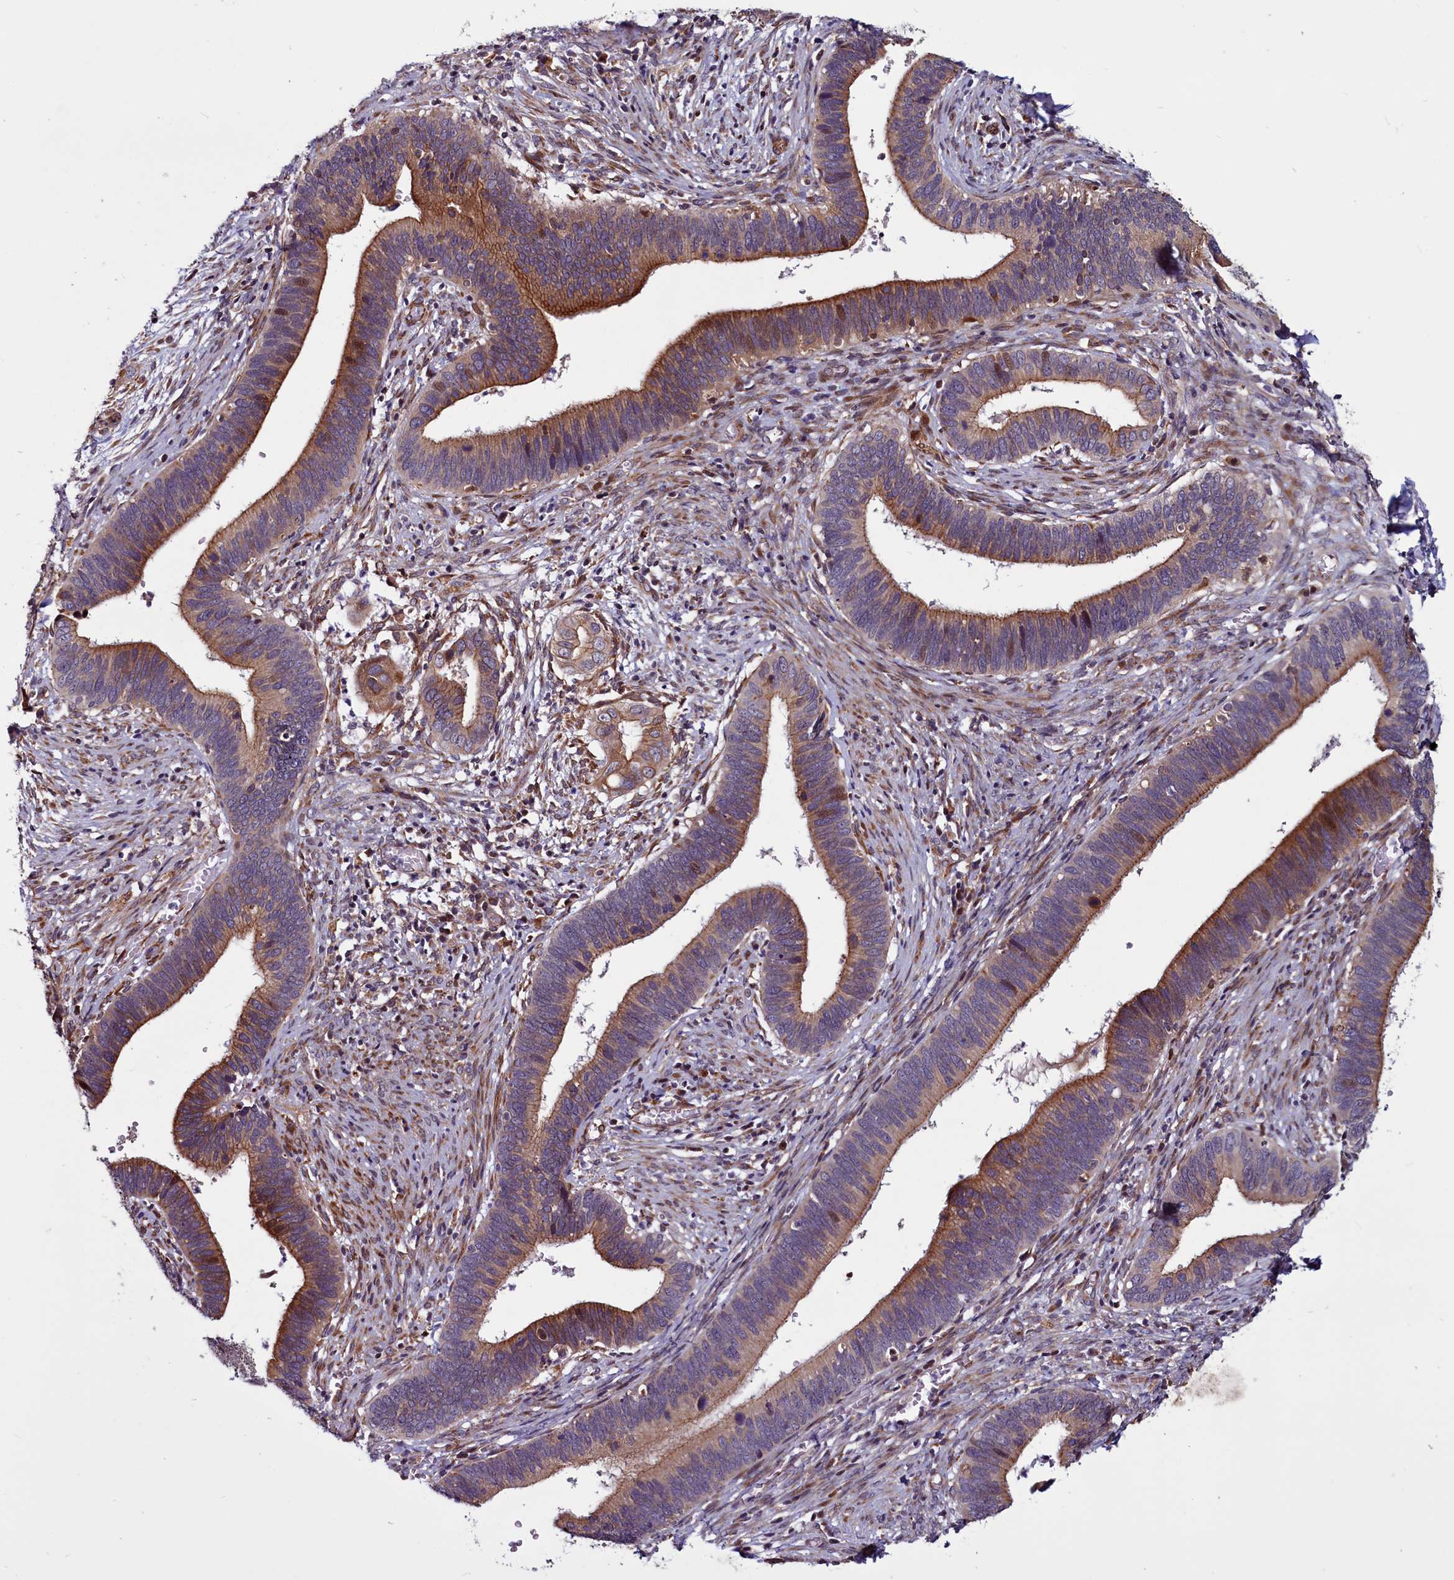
{"staining": {"intensity": "strong", "quantity": "25%-75%", "location": "cytoplasmic/membranous"}, "tissue": "cervical cancer", "cell_type": "Tumor cells", "image_type": "cancer", "snomed": [{"axis": "morphology", "description": "Adenocarcinoma, NOS"}, {"axis": "topography", "description": "Cervix"}], "caption": "This histopathology image displays immunohistochemistry (IHC) staining of human cervical cancer, with high strong cytoplasmic/membranous positivity in approximately 25%-75% of tumor cells.", "gene": "MCRIP1", "patient": {"sex": "female", "age": 42}}